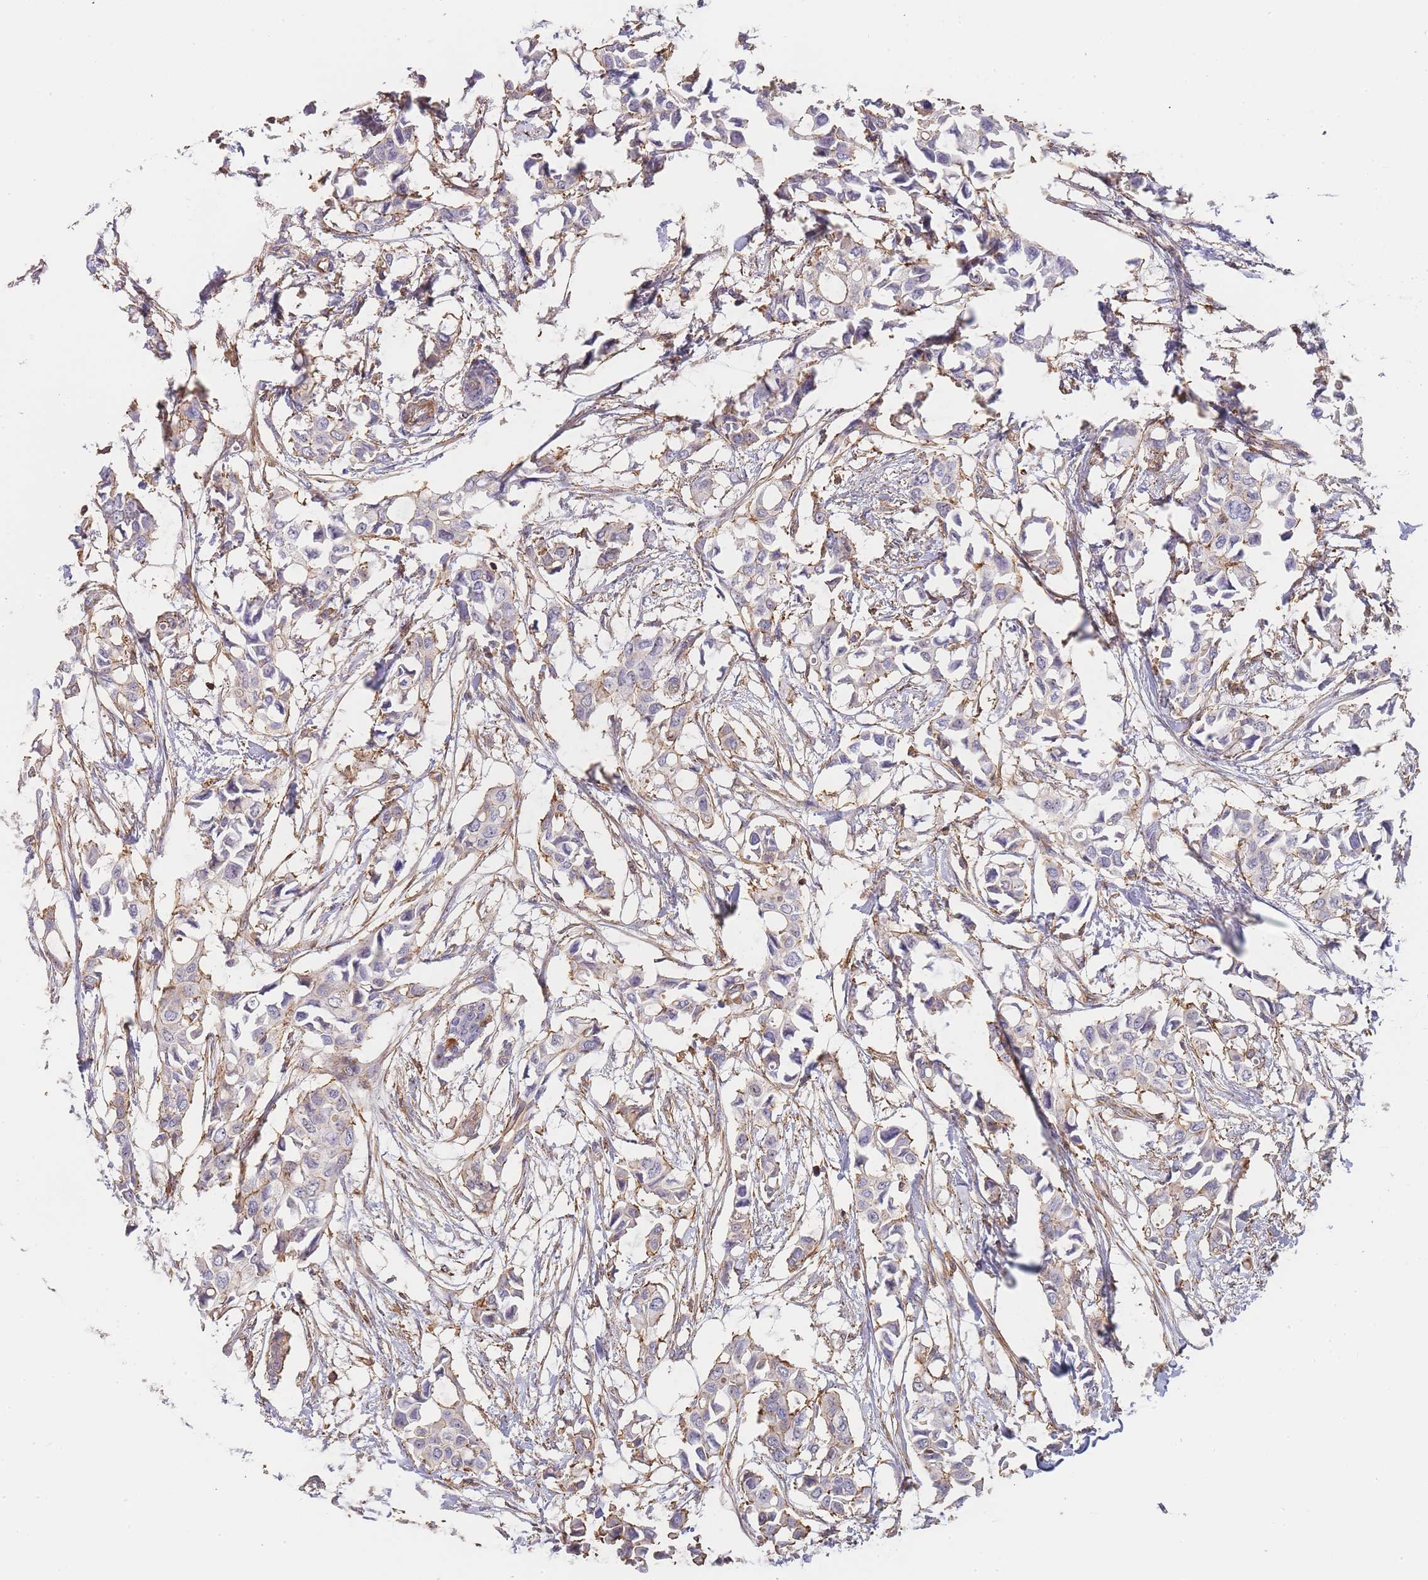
{"staining": {"intensity": "negative", "quantity": "none", "location": "none"}, "tissue": "breast cancer", "cell_type": "Tumor cells", "image_type": "cancer", "snomed": [{"axis": "morphology", "description": "Duct carcinoma"}, {"axis": "topography", "description": "Breast"}], "caption": "Photomicrograph shows no significant protein expression in tumor cells of breast infiltrating ductal carcinoma.", "gene": "NOP14", "patient": {"sex": "female", "age": 41}}